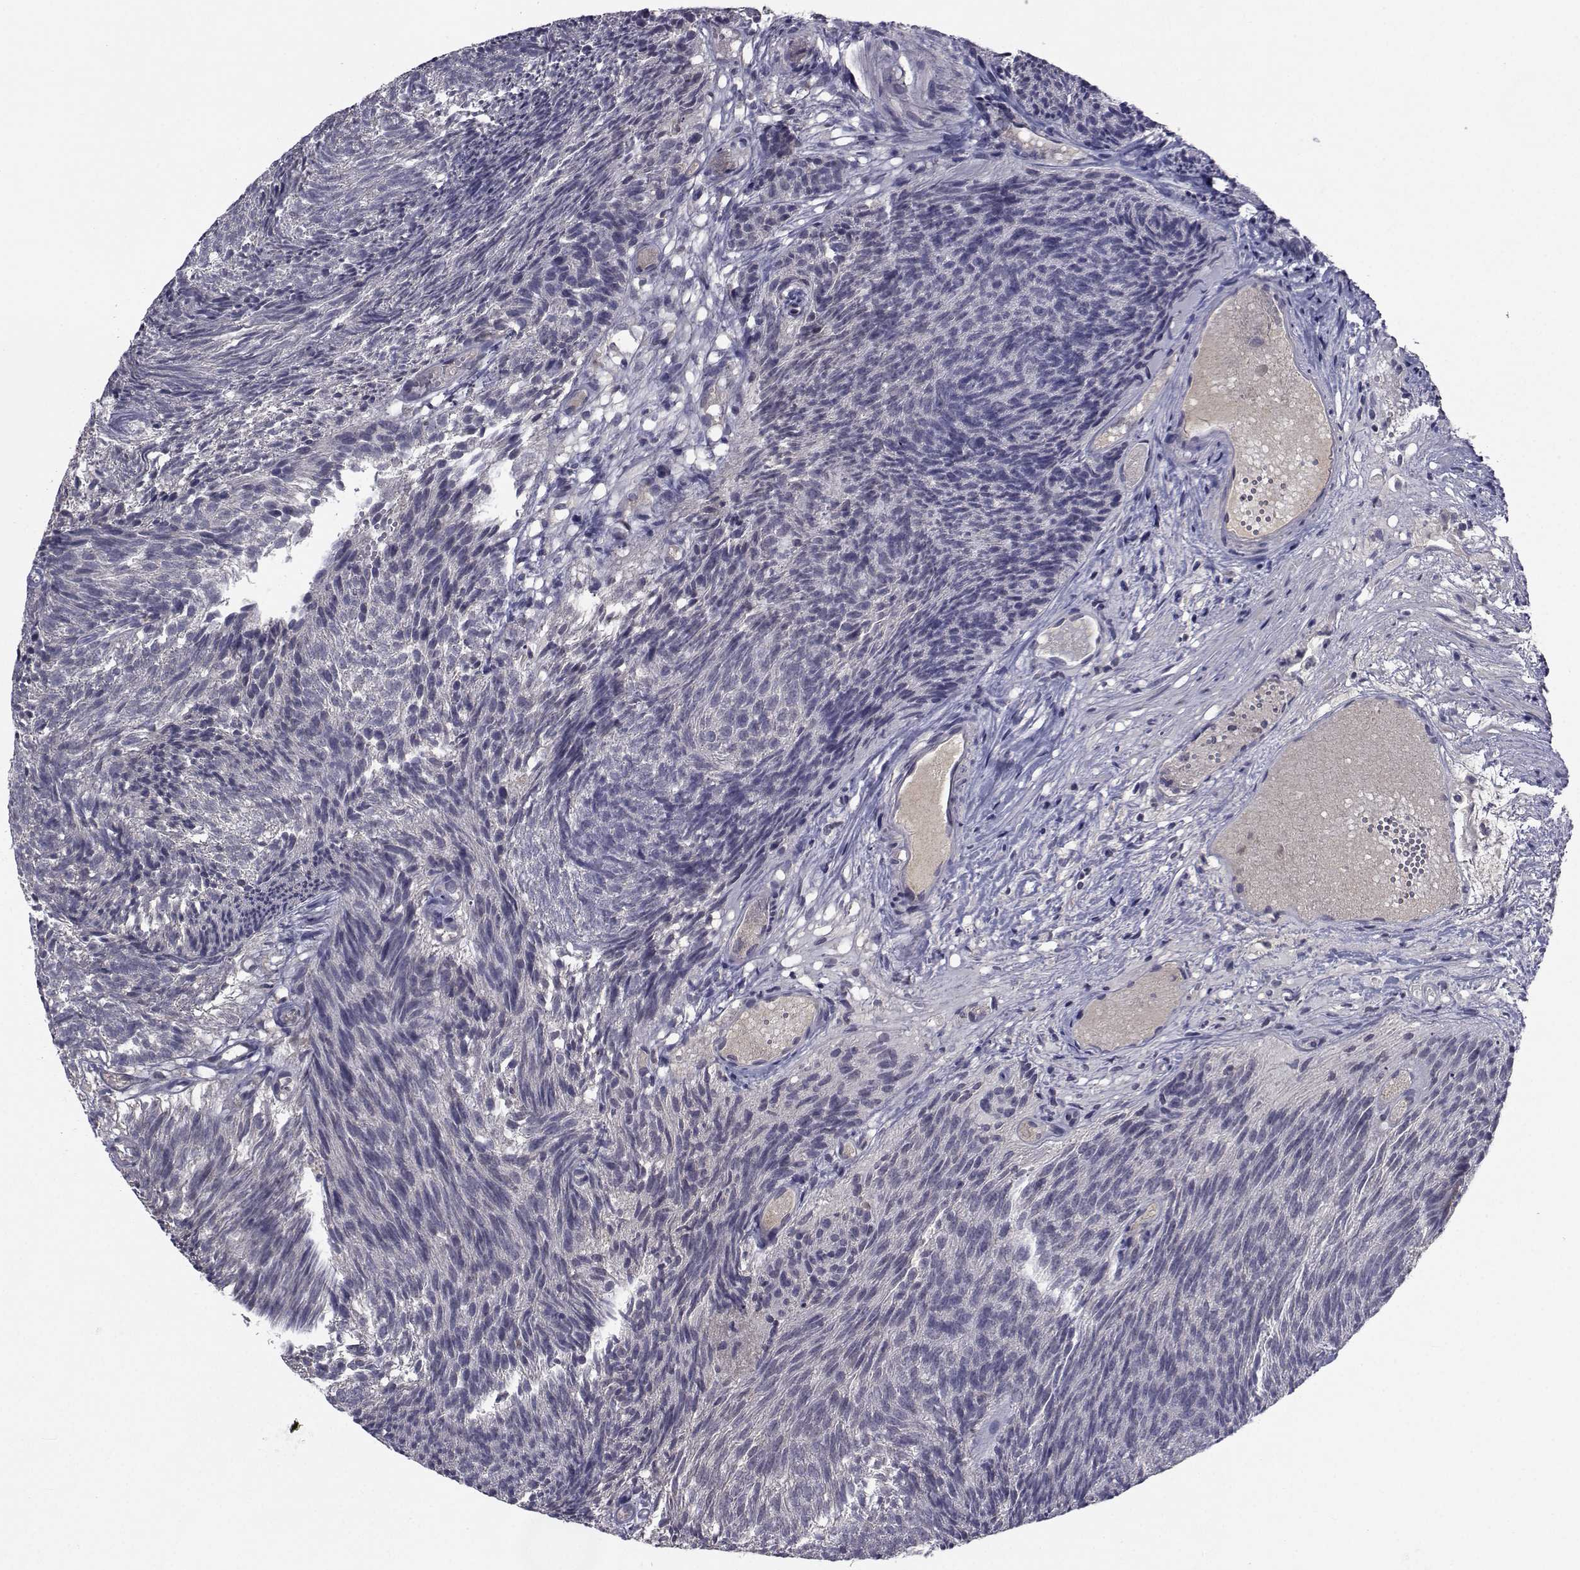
{"staining": {"intensity": "negative", "quantity": "none", "location": "none"}, "tissue": "urothelial cancer", "cell_type": "Tumor cells", "image_type": "cancer", "snomed": [{"axis": "morphology", "description": "Urothelial carcinoma, Low grade"}, {"axis": "topography", "description": "Urinary bladder"}], "caption": "This photomicrograph is of urothelial cancer stained with immunohistochemistry (IHC) to label a protein in brown with the nuclei are counter-stained blue. There is no staining in tumor cells.", "gene": "CYP2S1", "patient": {"sex": "male", "age": 77}}